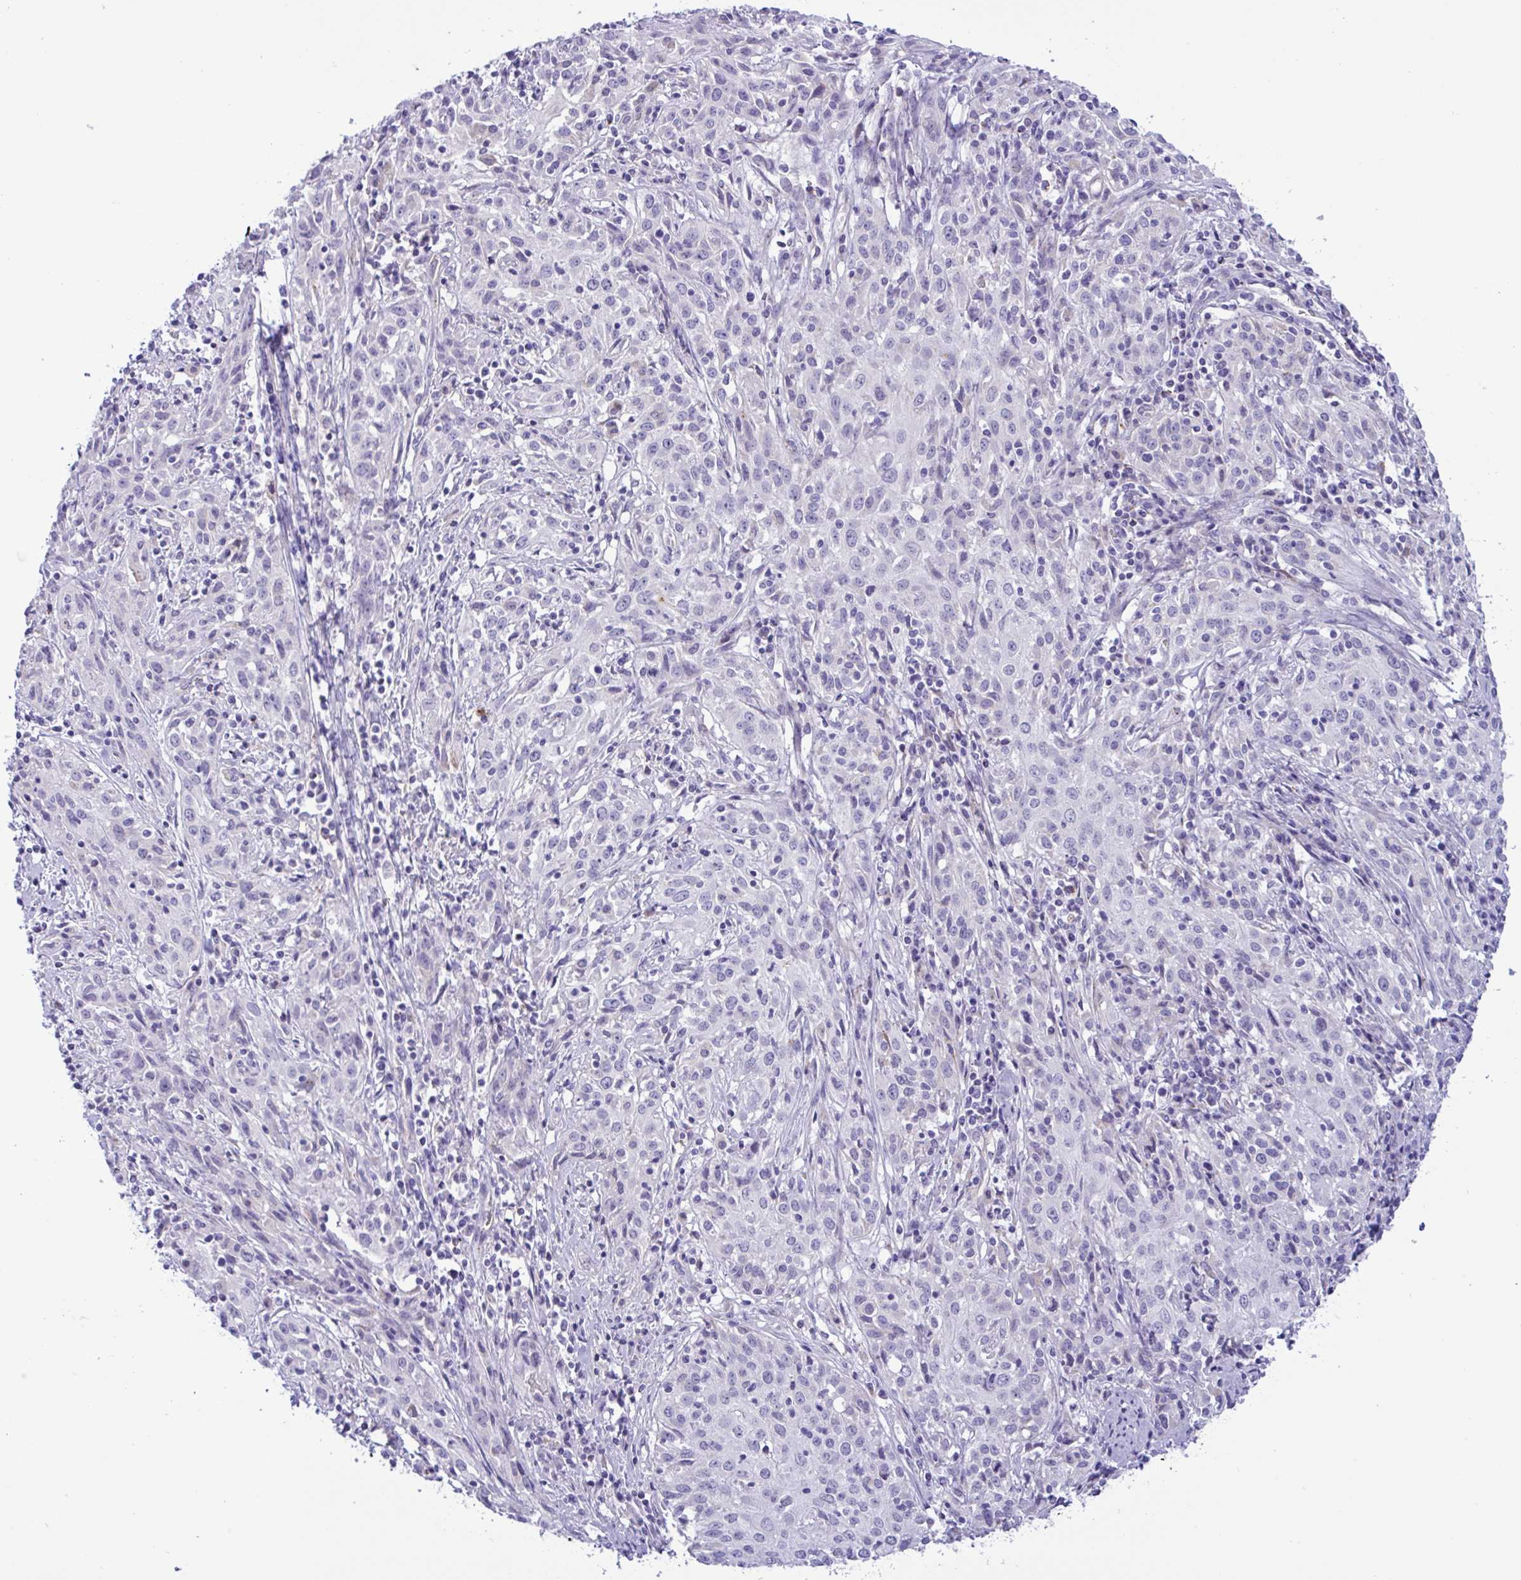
{"staining": {"intensity": "negative", "quantity": "none", "location": "none"}, "tissue": "cervical cancer", "cell_type": "Tumor cells", "image_type": "cancer", "snomed": [{"axis": "morphology", "description": "Squamous cell carcinoma, NOS"}, {"axis": "topography", "description": "Cervix"}], "caption": "Tumor cells show no significant expression in cervical cancer. (DAB immunohistochemistry (IHC) with hematoxylin counter stain).", "gene": "SREBF1", "patient": {"sex": "female", "age": 57}}